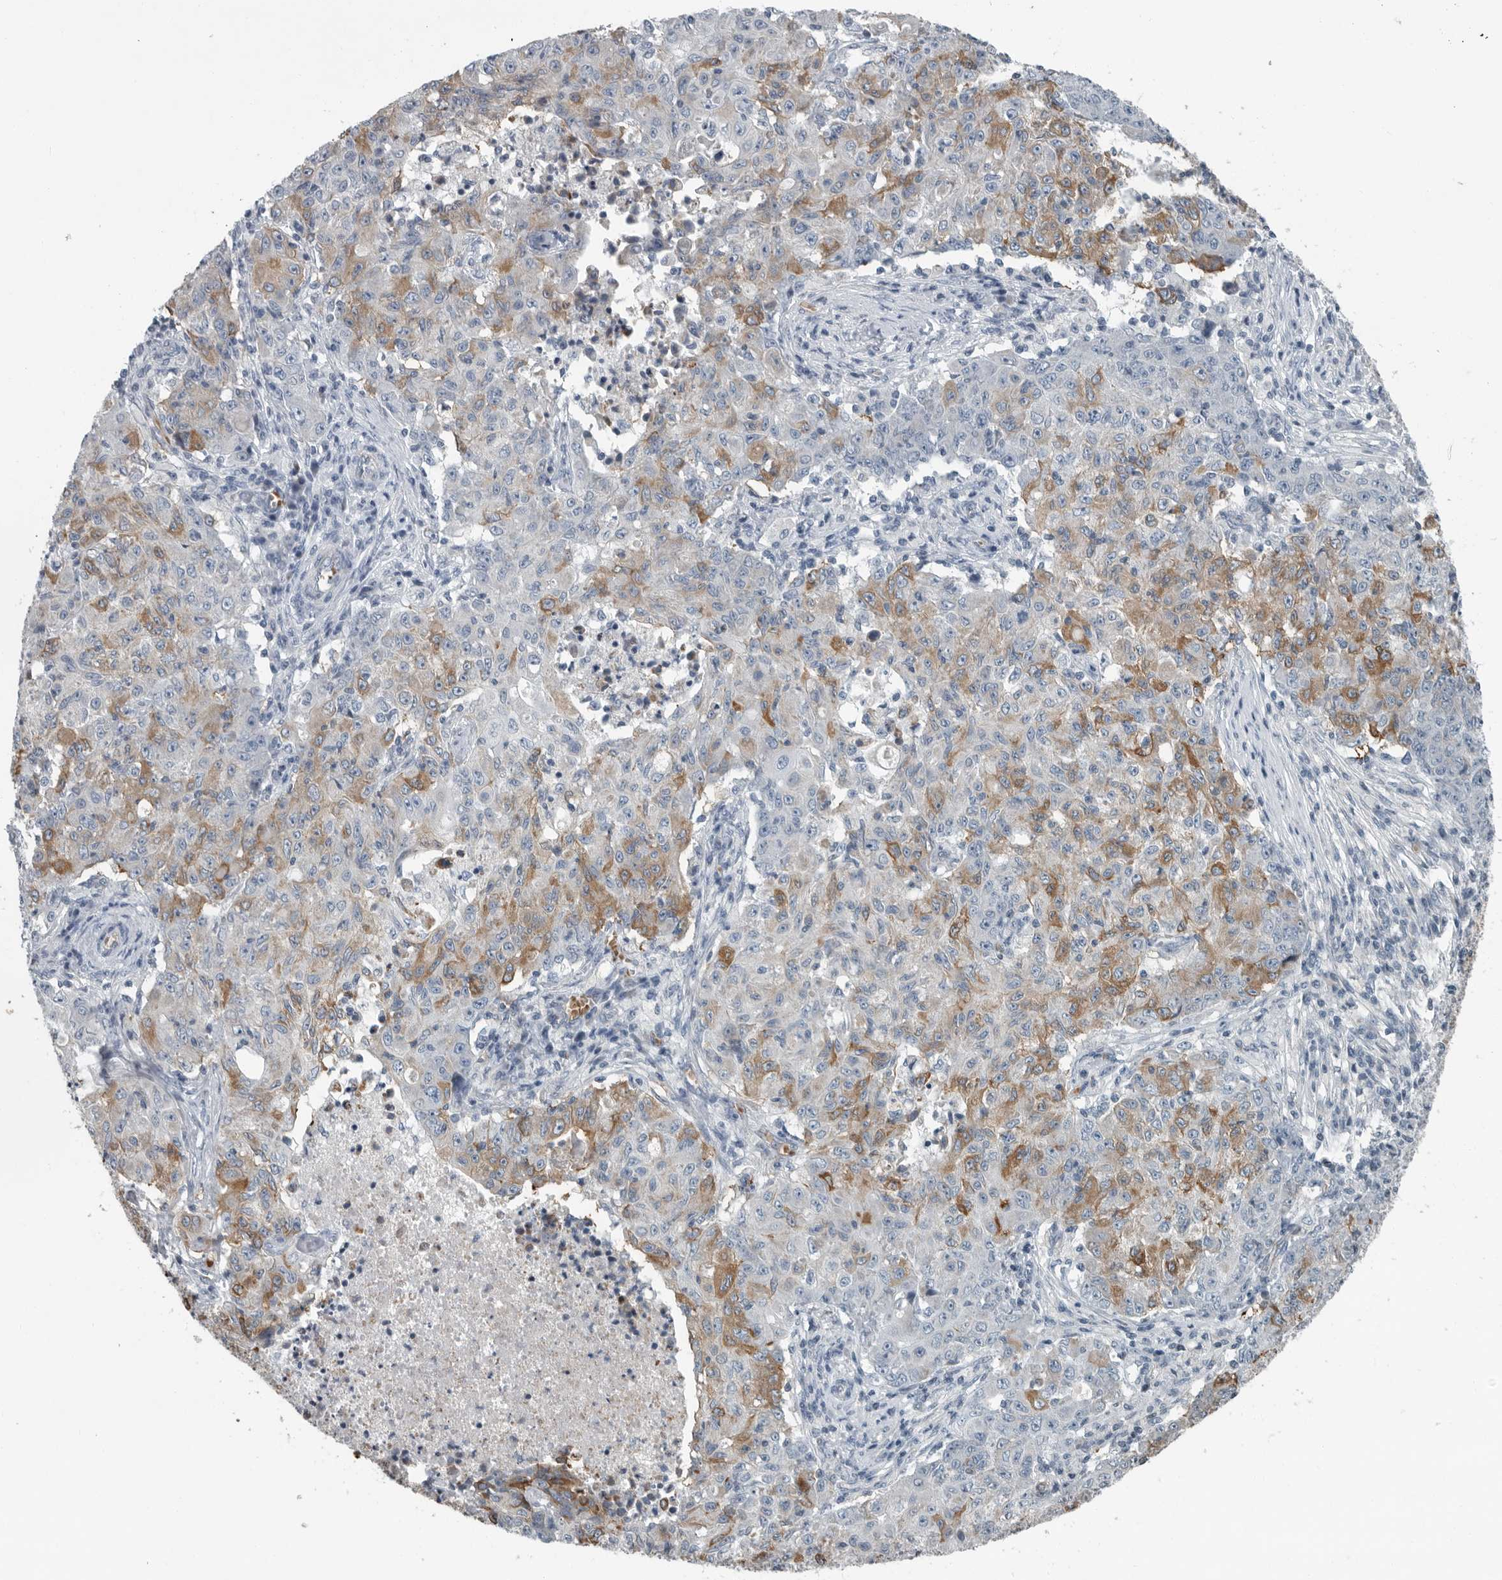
{"staining": {"intensity": "moderate", "quantity": "<25%", "location": "cytoplasmic/membranous"}, "tissue": "ovarian cancer", "cell_type": "Tumor cells", "image_type": "cancer", "snomed": [{"axis": "morphology", "description": "Carcinoma, endometroid"}, {"axis": "topography", "description": "Ovary"}], "caption": "A low amount of moderate cytoplasmic/membranous staining is present in approximately <25% of tumor cells in ovarian cancer (endometroid carcinoma) tissue. (IHC, brightfield microscopy, high magnification).", "gene": "MPP3", "patient": {"sex": "female", "age": 42}}